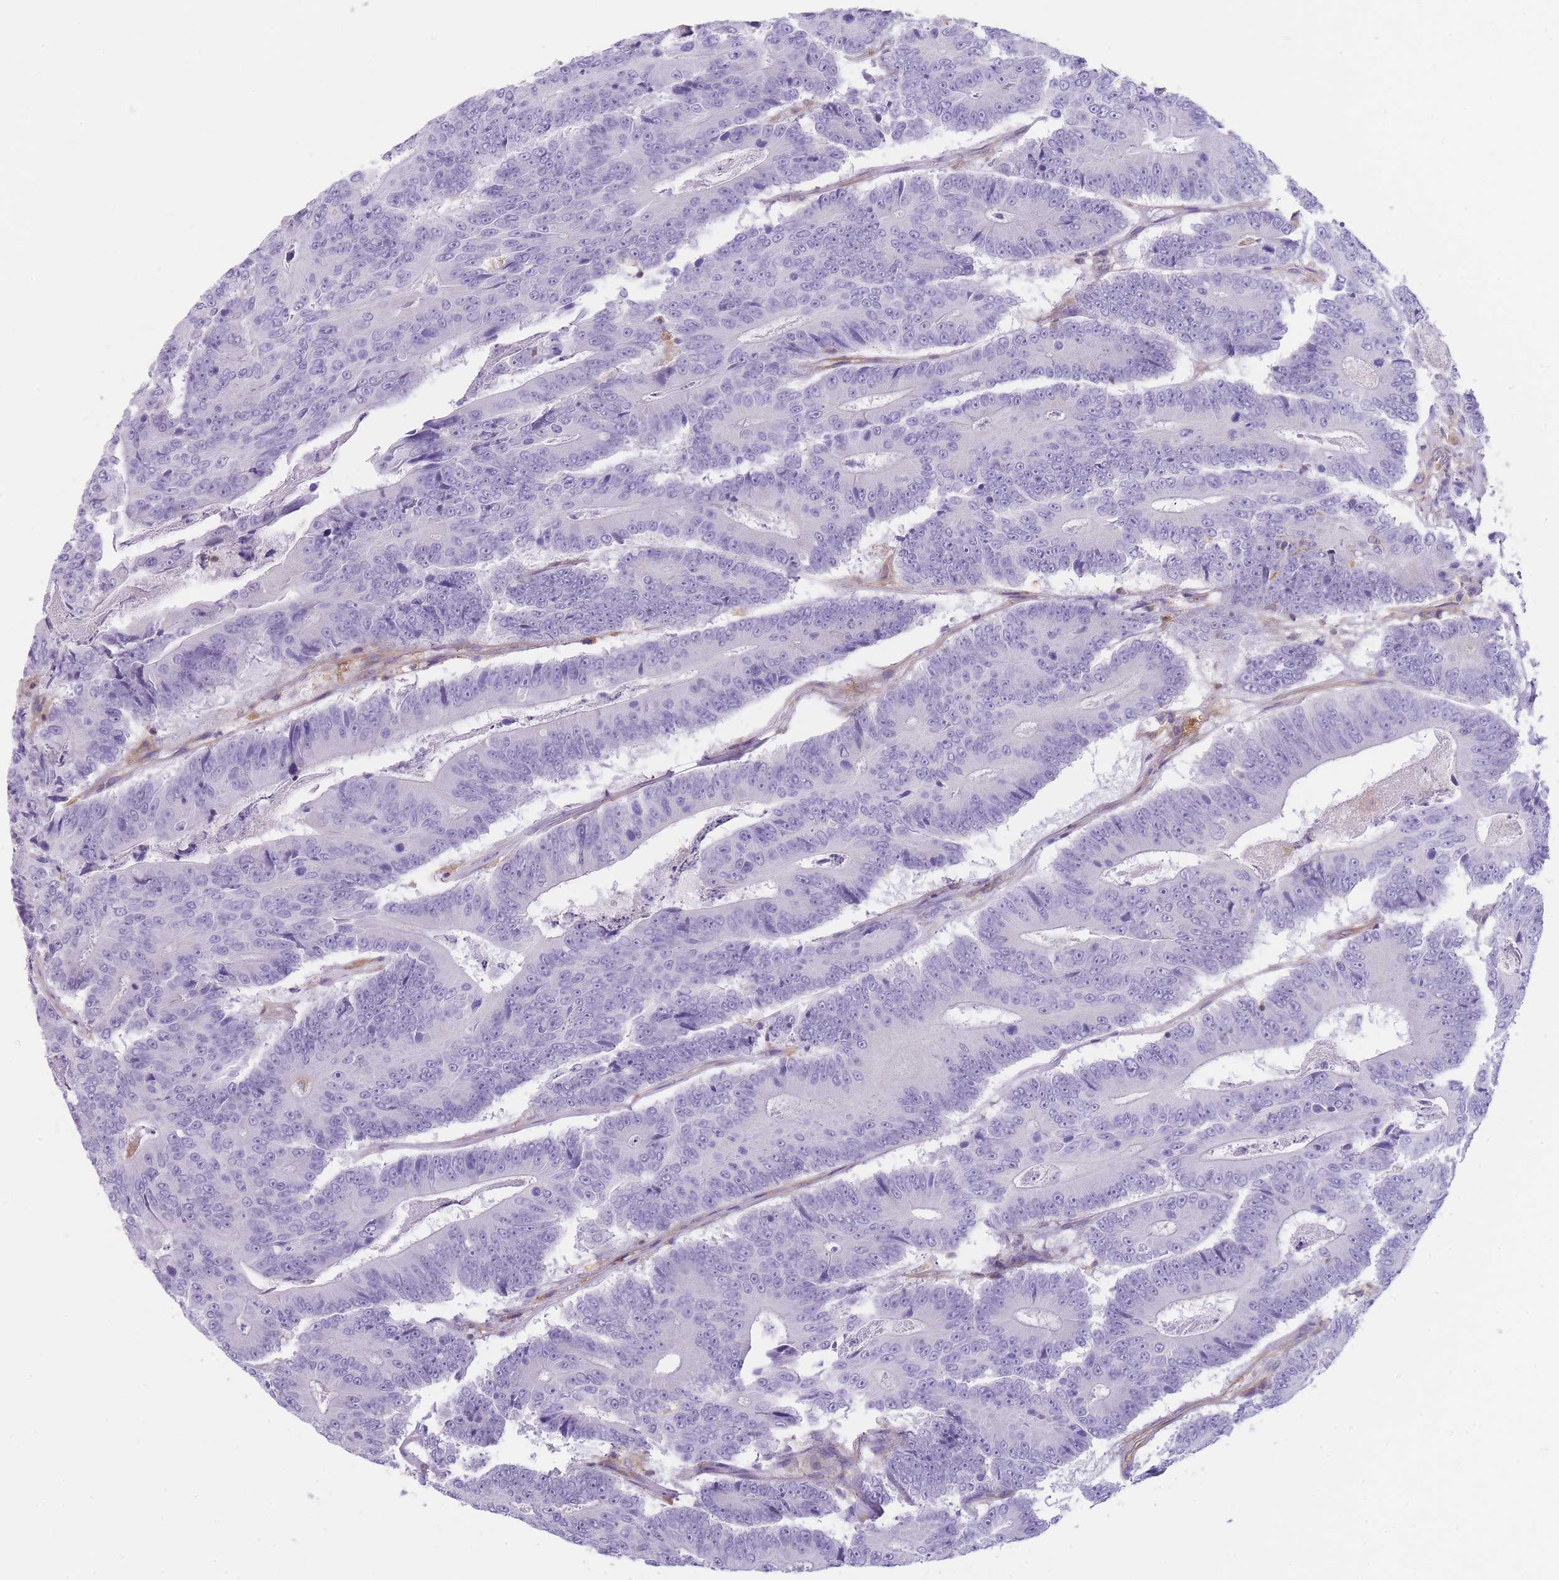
{"staining": {"intensity": "negative", "quantity": "none", "location": "none"}, "tissue": "colorectal cancer", "cell_type": "Tumor cells", "image_type": "cancer", "snomed": [{"axis": "morphology", "description": "Adenocarcinoma, NOS"}, {"axis": "topography", "description": "Colon"}], "caption": "This is a histopathology image of IHC staining of colorectal adenocarcinoma, which shows no positivity in tumor cells.", "gene": "PRKAR1A", "patient": {"sex": "male", "age": 83}}